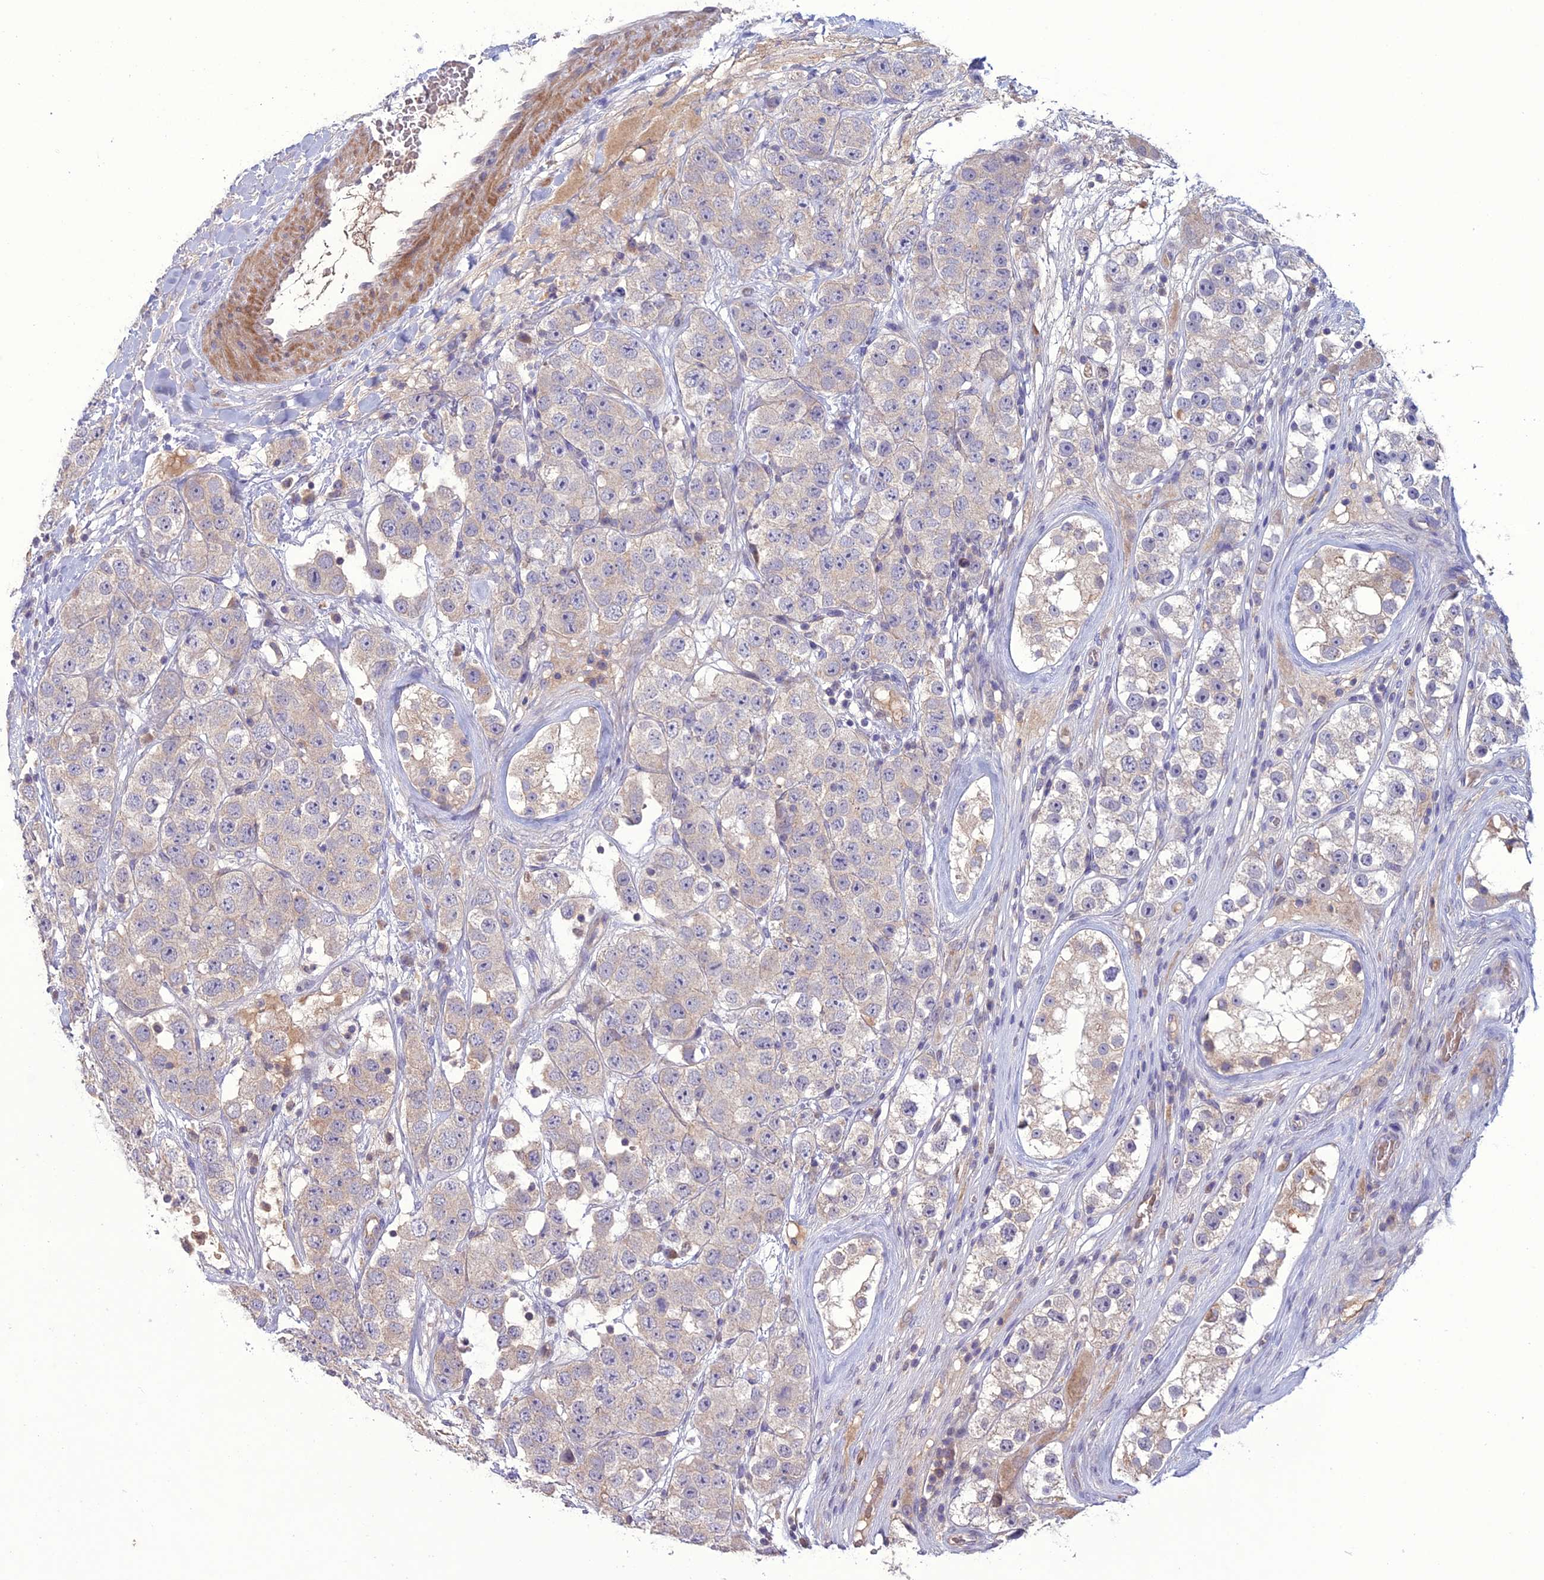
{"staining": {"intensity": "negative", "quantity": "none", "location": "none"}, "tissue": "testis cancer", "cell_type": "Tumor cells", "image_type": "cancer", "snomed": [{"axis": "morphology", "description": "Seminoma, NOS"}, {"axis": "topography", "description": "Testis"}], "caption": "Photomicrograph shows no protein staining in tumor cells of testis cancer tissue. (Brightfield microscopy of DAB (3,3'-diaminobenzidine) IHC at high magnification).", "gene": "C2orf76", "patient": {"sex": "male", "age": 28}}